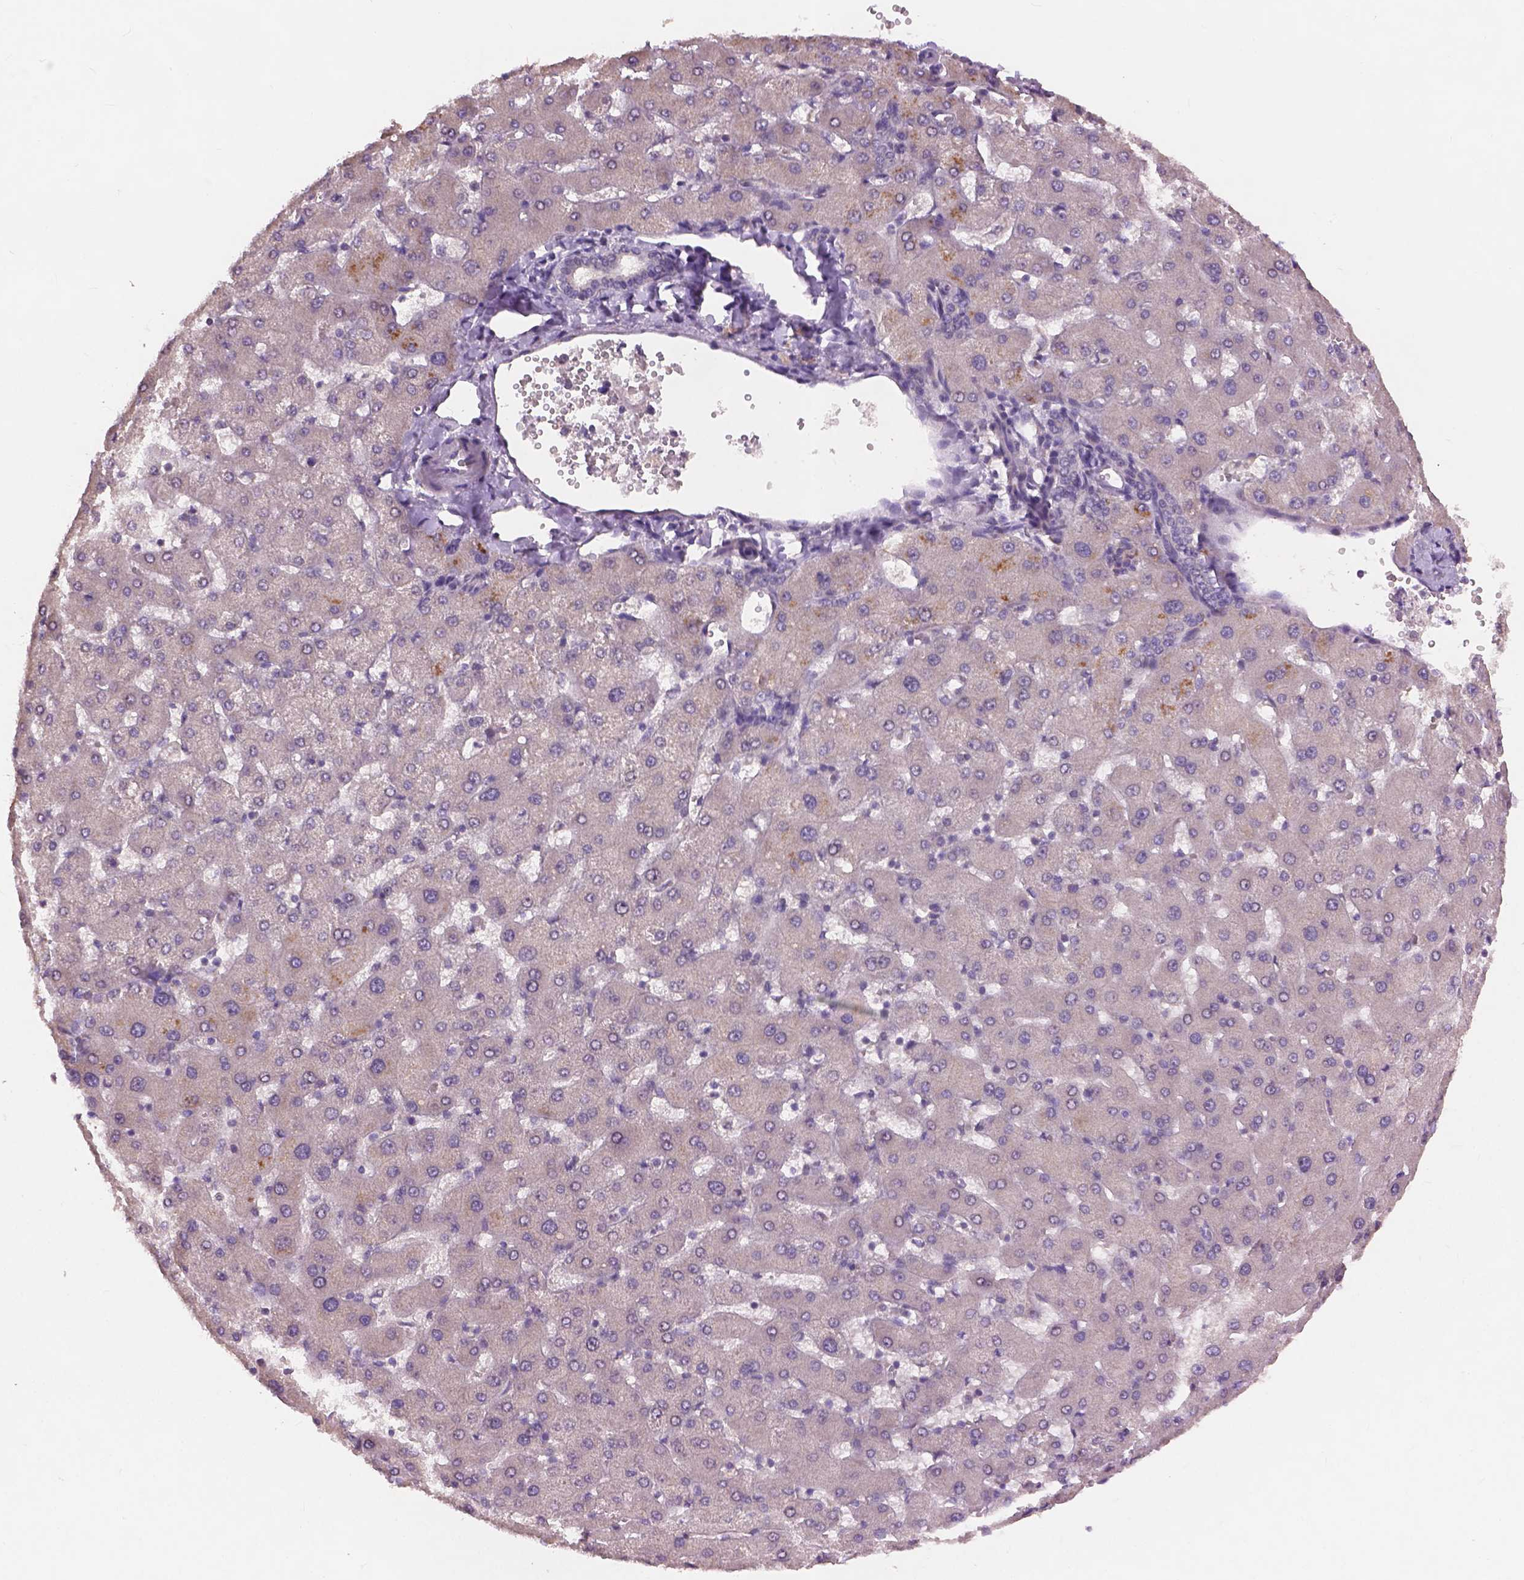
{"staining": {"intensity": "negative", "quantity": "none", "location": "none"}, "tissue": "liver", "cell_type": "Cholangiocytes", "image_type": "normal", "snomed": [{"axis": "morphology", "description": "Normal tissue, NOS"}, {"axis": "topography", "description": "Liver"}], "caption": "Histopathology image shows no protein expression in cholangiocytes of benign liver.", "gene": "KRT17", "patient": {"sex": "female", "age": 63}}